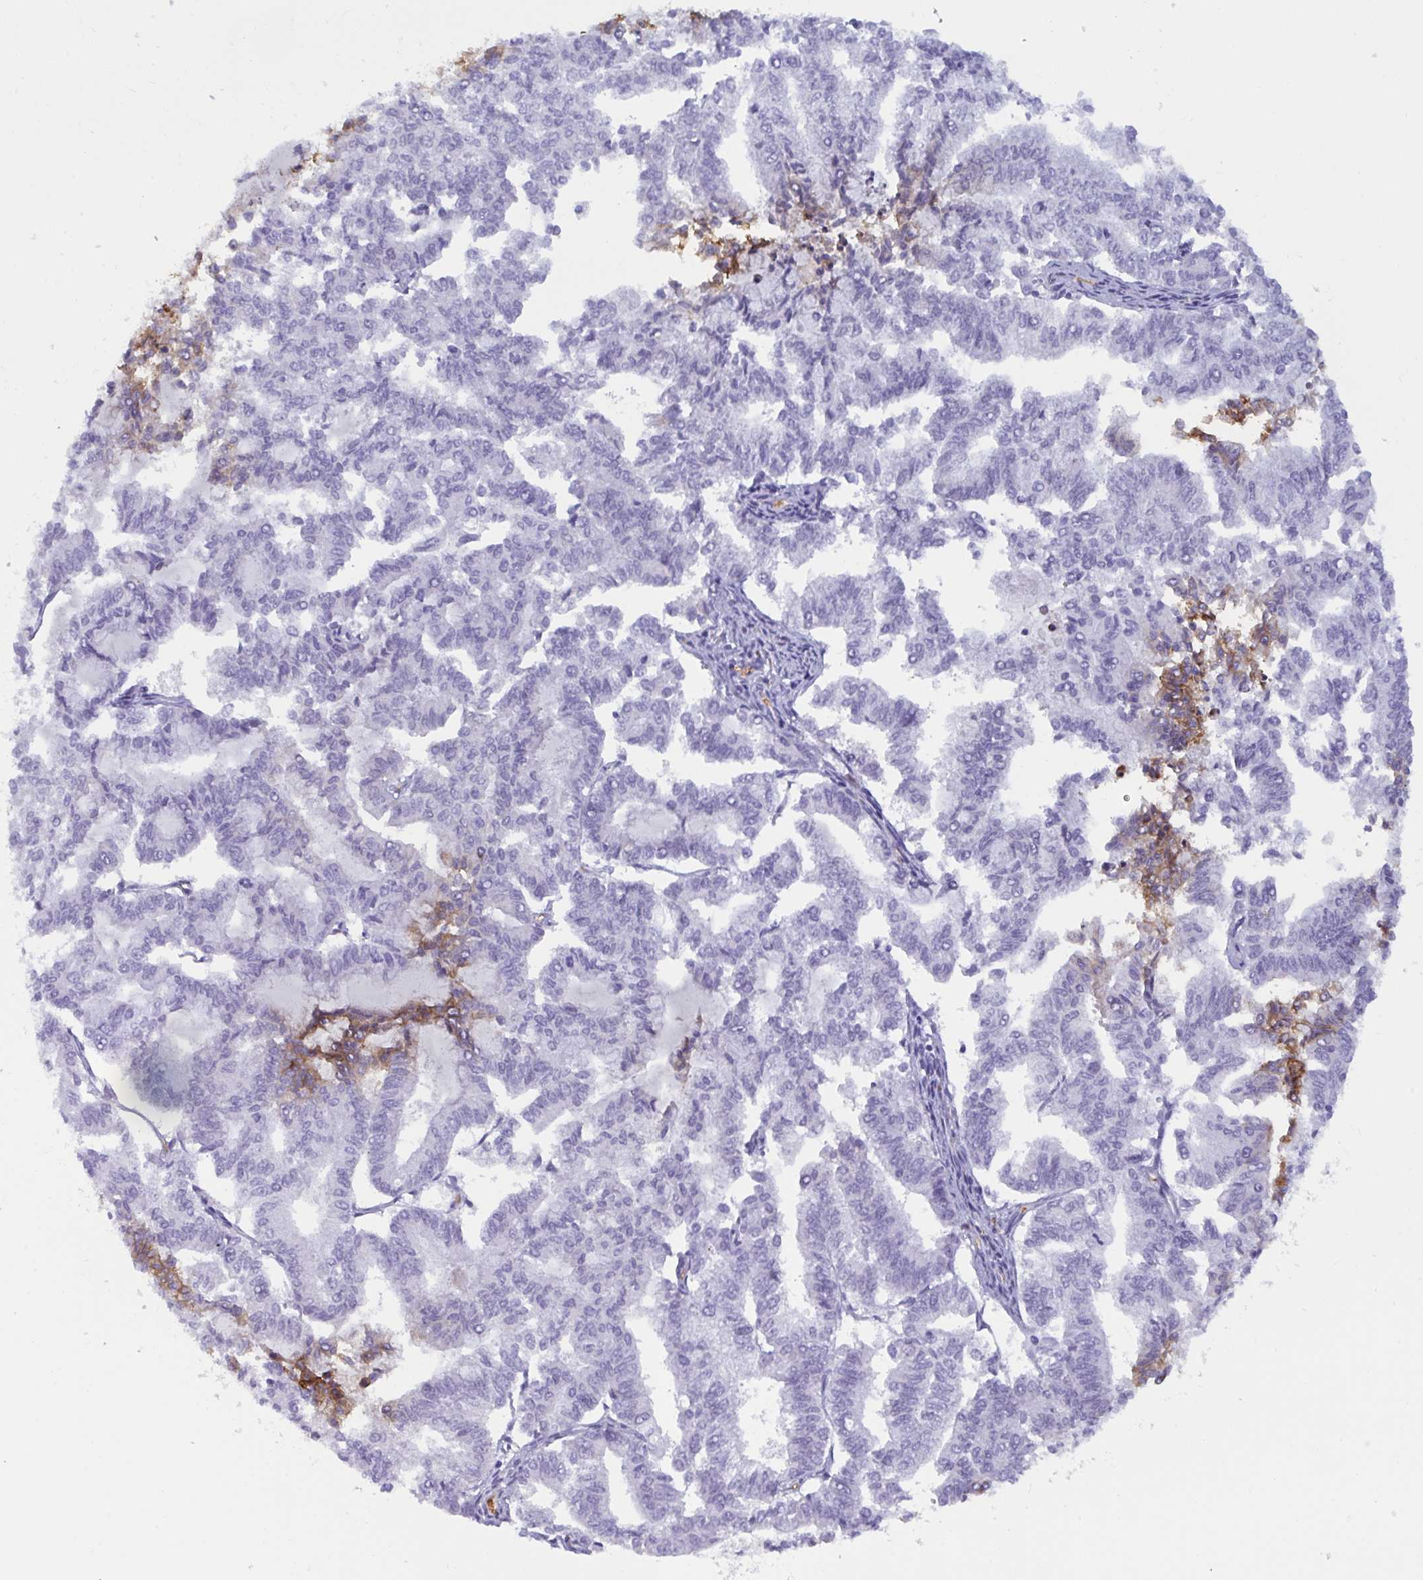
{"staining": {"intensity": "moderate", "quantity": "<25%", "location": "cytoplasmic/membranous"}, "tissue": "endometrial cancer", "cell_type": "Tumor cells", "image_type": "cancer", "snomed": [{"axis": "morphology", "description": "Adenocarcinoma, NOS"}, {"axis": "topography", "description": "Endometrium"}], "caption": "Endometrial cancer stained with a protein marker demonstrates moderate staining in tumor cells.", "gene": "SLC2A1", "patient": {"sex": "female", "age": 79}}